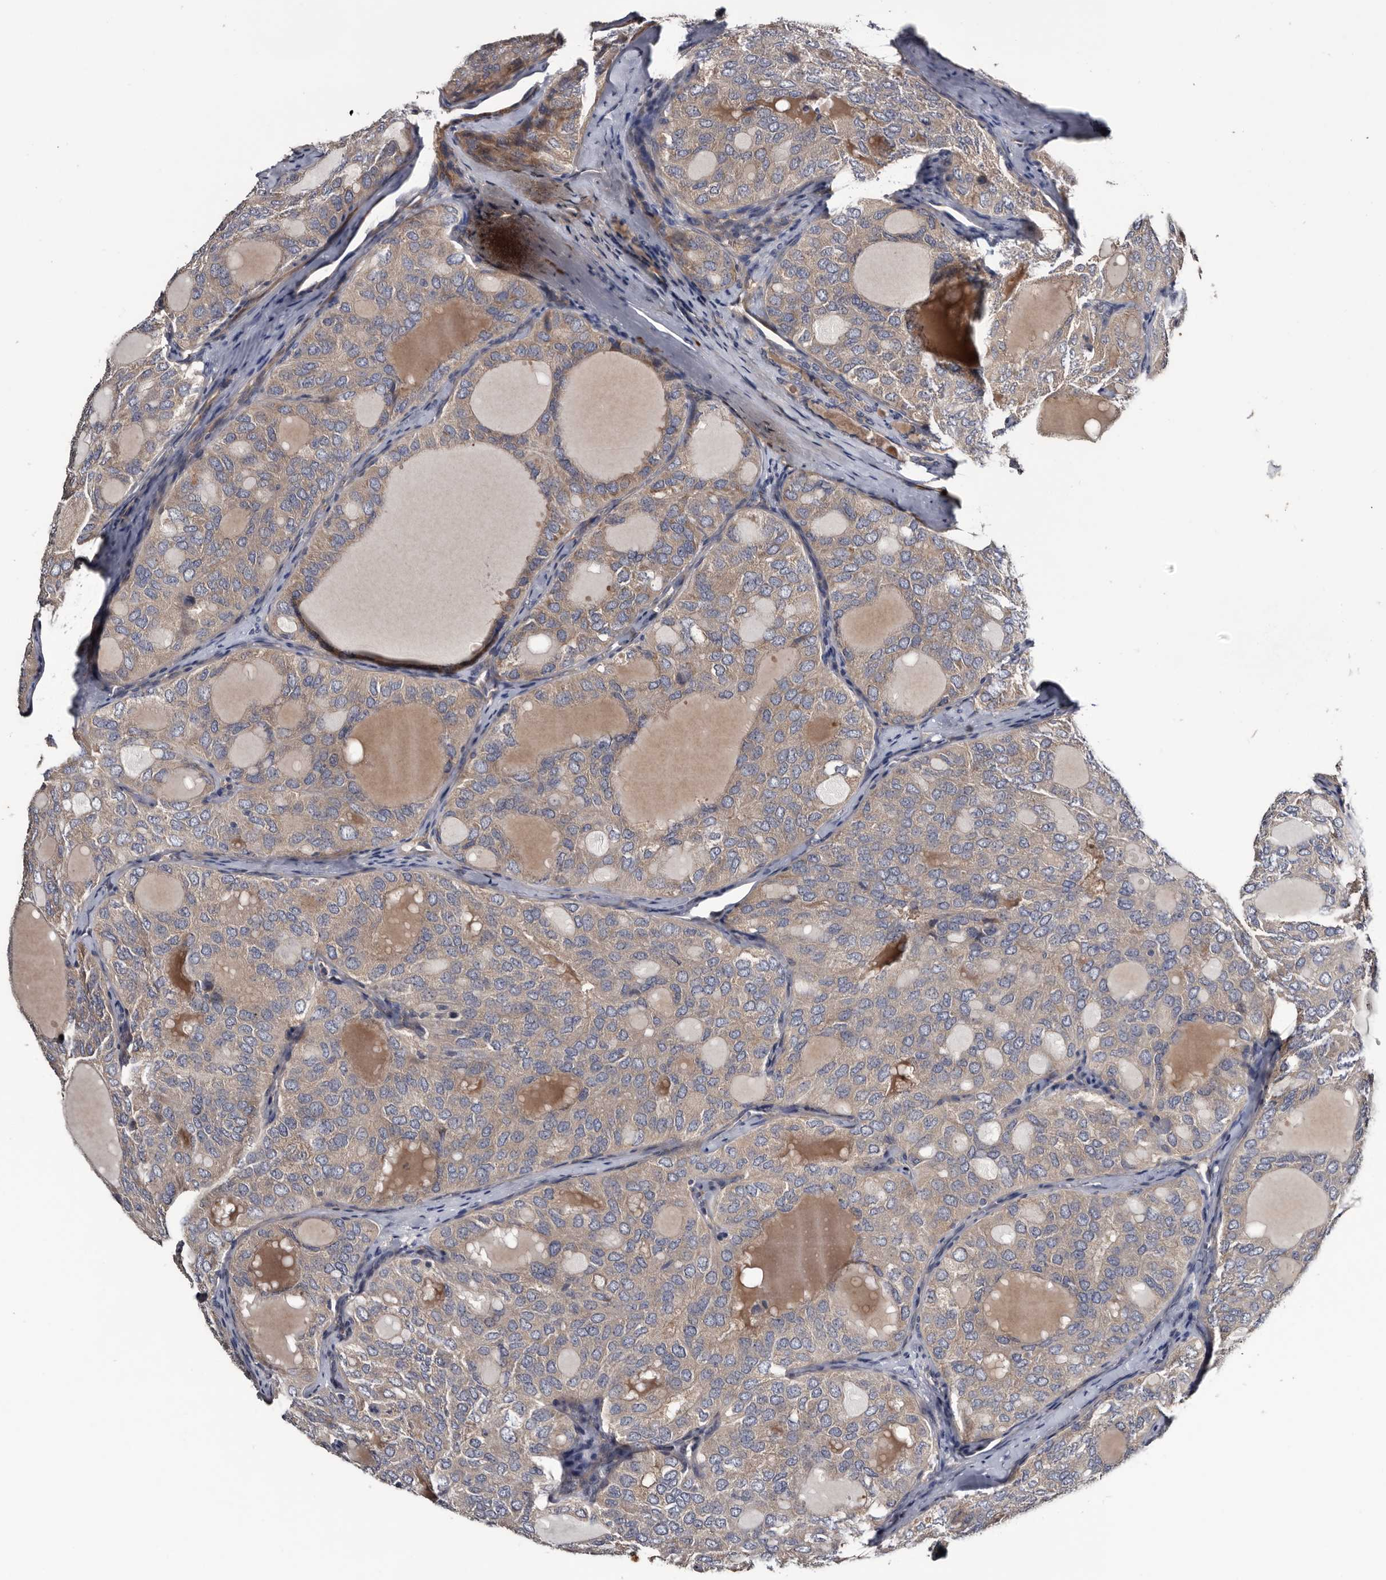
{"staining": {"intensity": "weak", "quantity": ">75%", "location": "cytoplasmic/membranous"}, "tissue": "thyroid cancer", "cell_type": "Tumor cells", "image_type": "cancer", "snomed": [{"axis": "morphology", "description": "Follicular adenoma carcinoma, NOS"}, {"axis": "topography", "description": "Thyroid gland"}], "caption": "Immunohistochemistry (IHC) staining of thyroid cancer (follicular adenoma carcinoma), which demonstrates low levels of weak cytoplasmic/membranous staining in approximately >75% of tumor cells indicating weak cytoplasmic/membranous protein positivity. The staining was performed using DAB (brown) for protein detection and nuclei were counterstained in hematoxylin (blue).", "gene": "IARS1", "patient": {"sex": "male", "age": 75}}